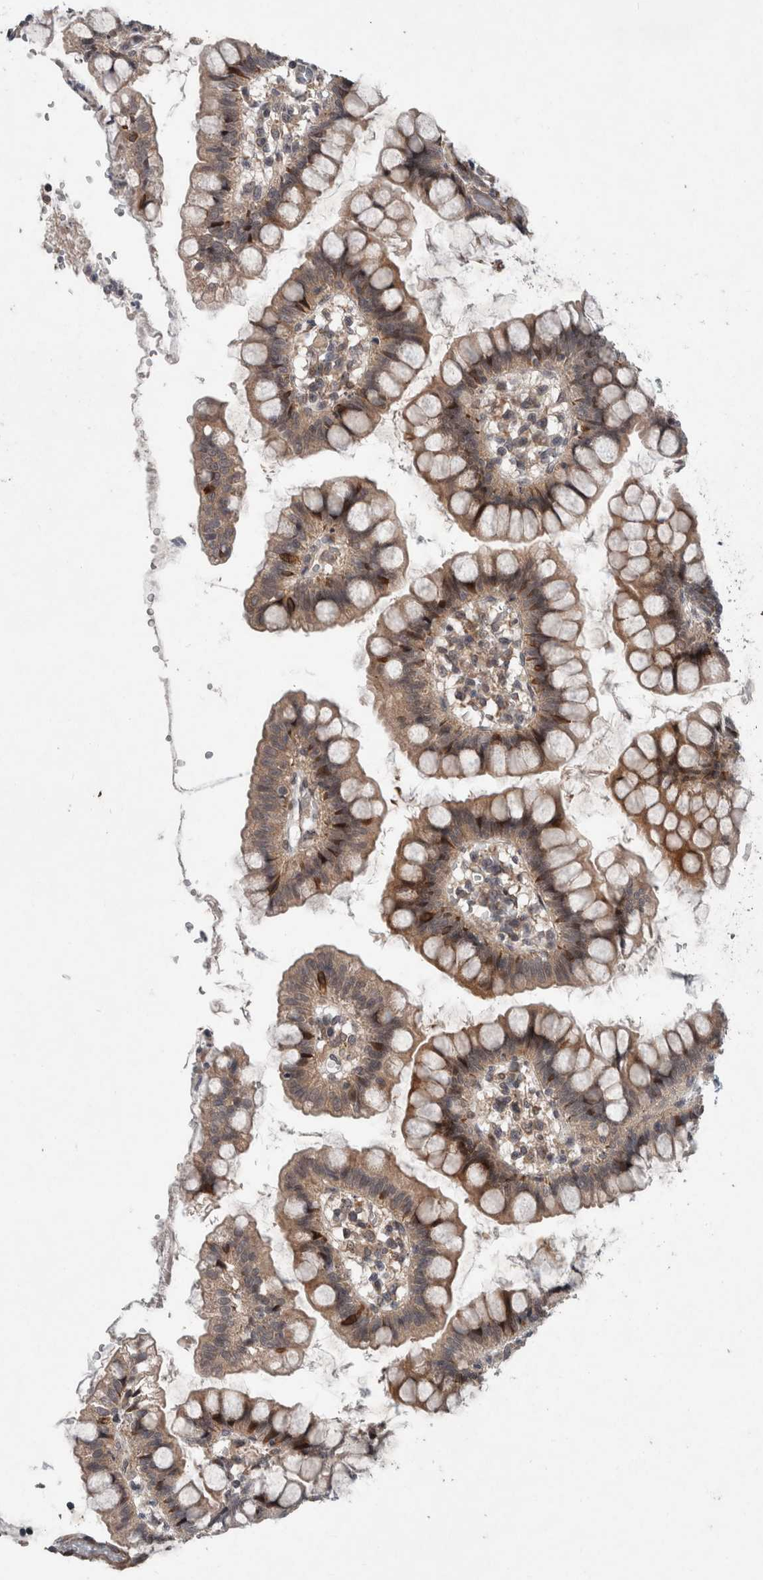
{"staining": {"intensity": "moderate", "quantity": ">75%", "location": "cytoplasmic/membranous"}, "tissue": "small intestine", "cell_type": "Glandular cells", "image_type": "normal", "snomed": [{"axis": "morphology", "description": "Normal tissue, NOS"}, {"axis": "morphology", "description": "Developmental malformation"}, {"axis": "topography", "description": "Small intestine"}], "caption": "IHC image of normal small intestine: small intestine stained using immunohistochemistry reveals medium levels of moderate protein expression localized specifically in the cytoplasmic/membranous of glandular cells, appearing as a cytoplasmic/membranous brown color.", "gene": "GIMAP6", "patient": {"sex": "male"}}